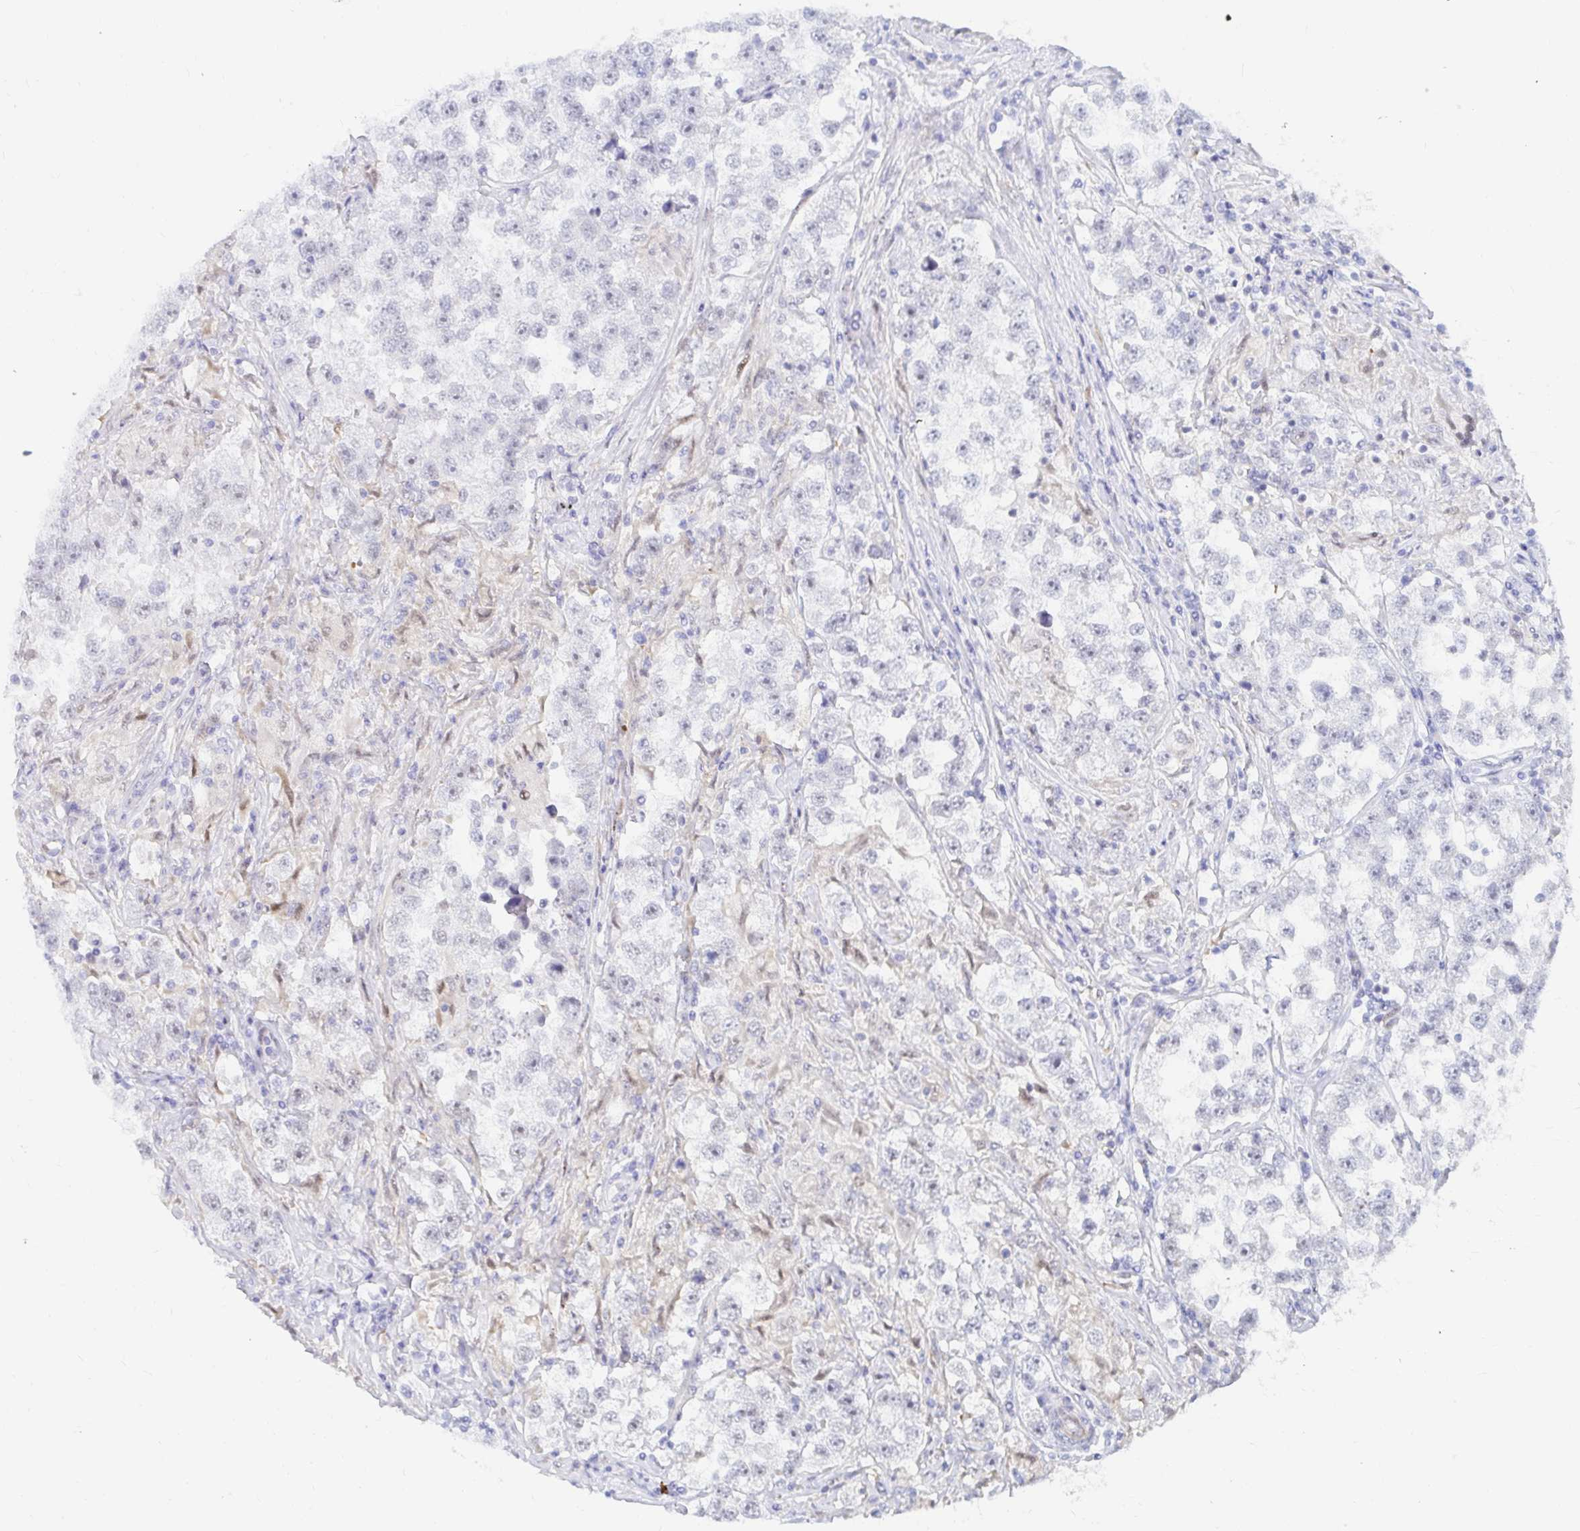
{"staining": {"intensity": "negative", "quantity": "none", "location": "none"}, "tissue": "testis cancer", "cell_type": "Tumor cells", "image_type": "cancer", "snomed": [{"axis": "morphology", "description": "Seminoma, NOS"}, {"axis": "topography", "description": "Testis"}], "caption": "Tumor cells are negative for brown protein staining in testis cancer (seminoma).", "gene": "COL28A1", "patient": {"sex": "male", "age": 46}}